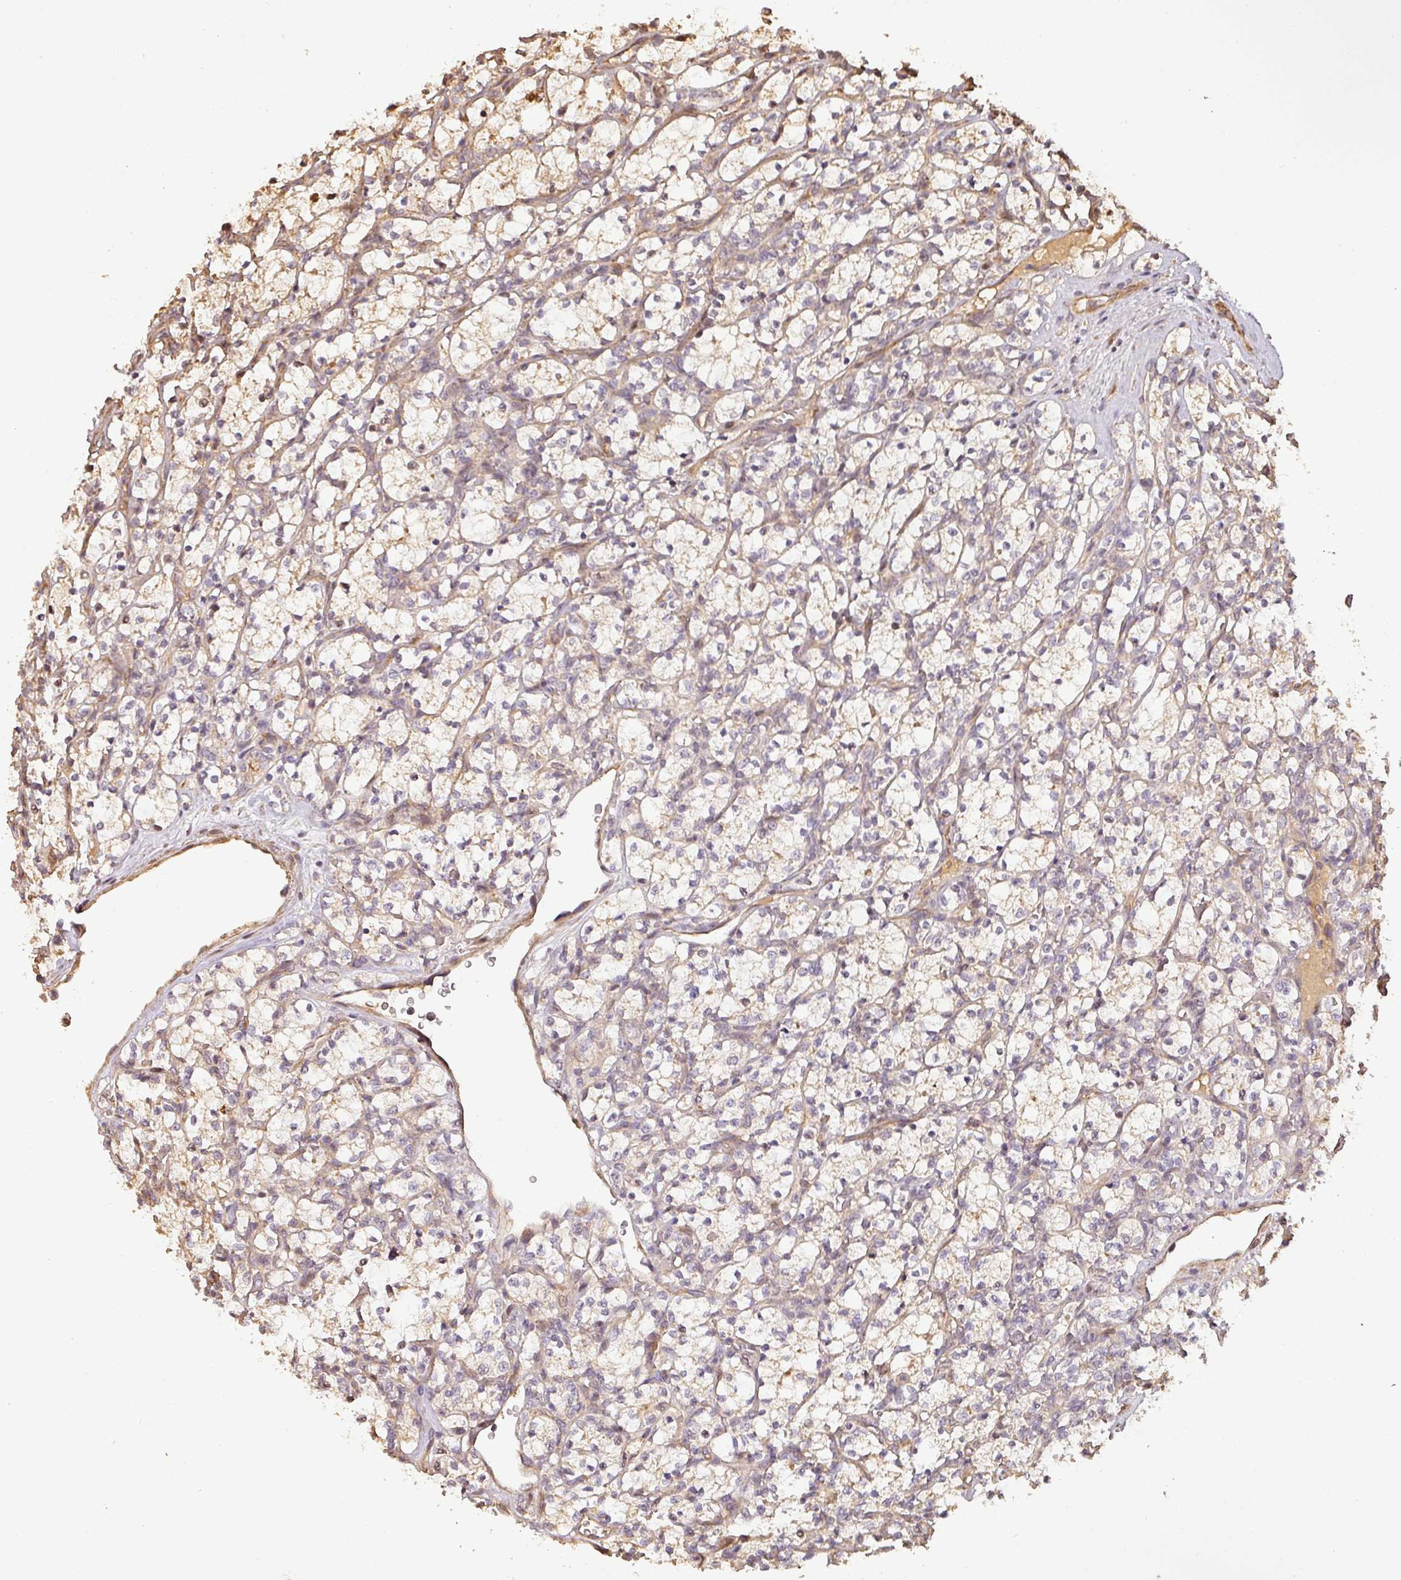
{"staining": {"intensity": "moderate", "quantity": "<25%", "location": "cytoplasmic/membranous"}, "tissue": "renal cancer", "cell_type": "Tumor cells", "image_type": "cancer", "snomed": [{"axis": "morphology", "description": "Adenocarcinoma, NOS"}, {"axis": "topography", "description": "Kidney"}], "caption": "Protein analysis of renal adenocarcinoma tissue displays moderate cytoplasmic/membranous expression in approximately <25% of tumor cells.", "gene": "BPIFB3", "patient": {"sex": "female", "age": 69}}